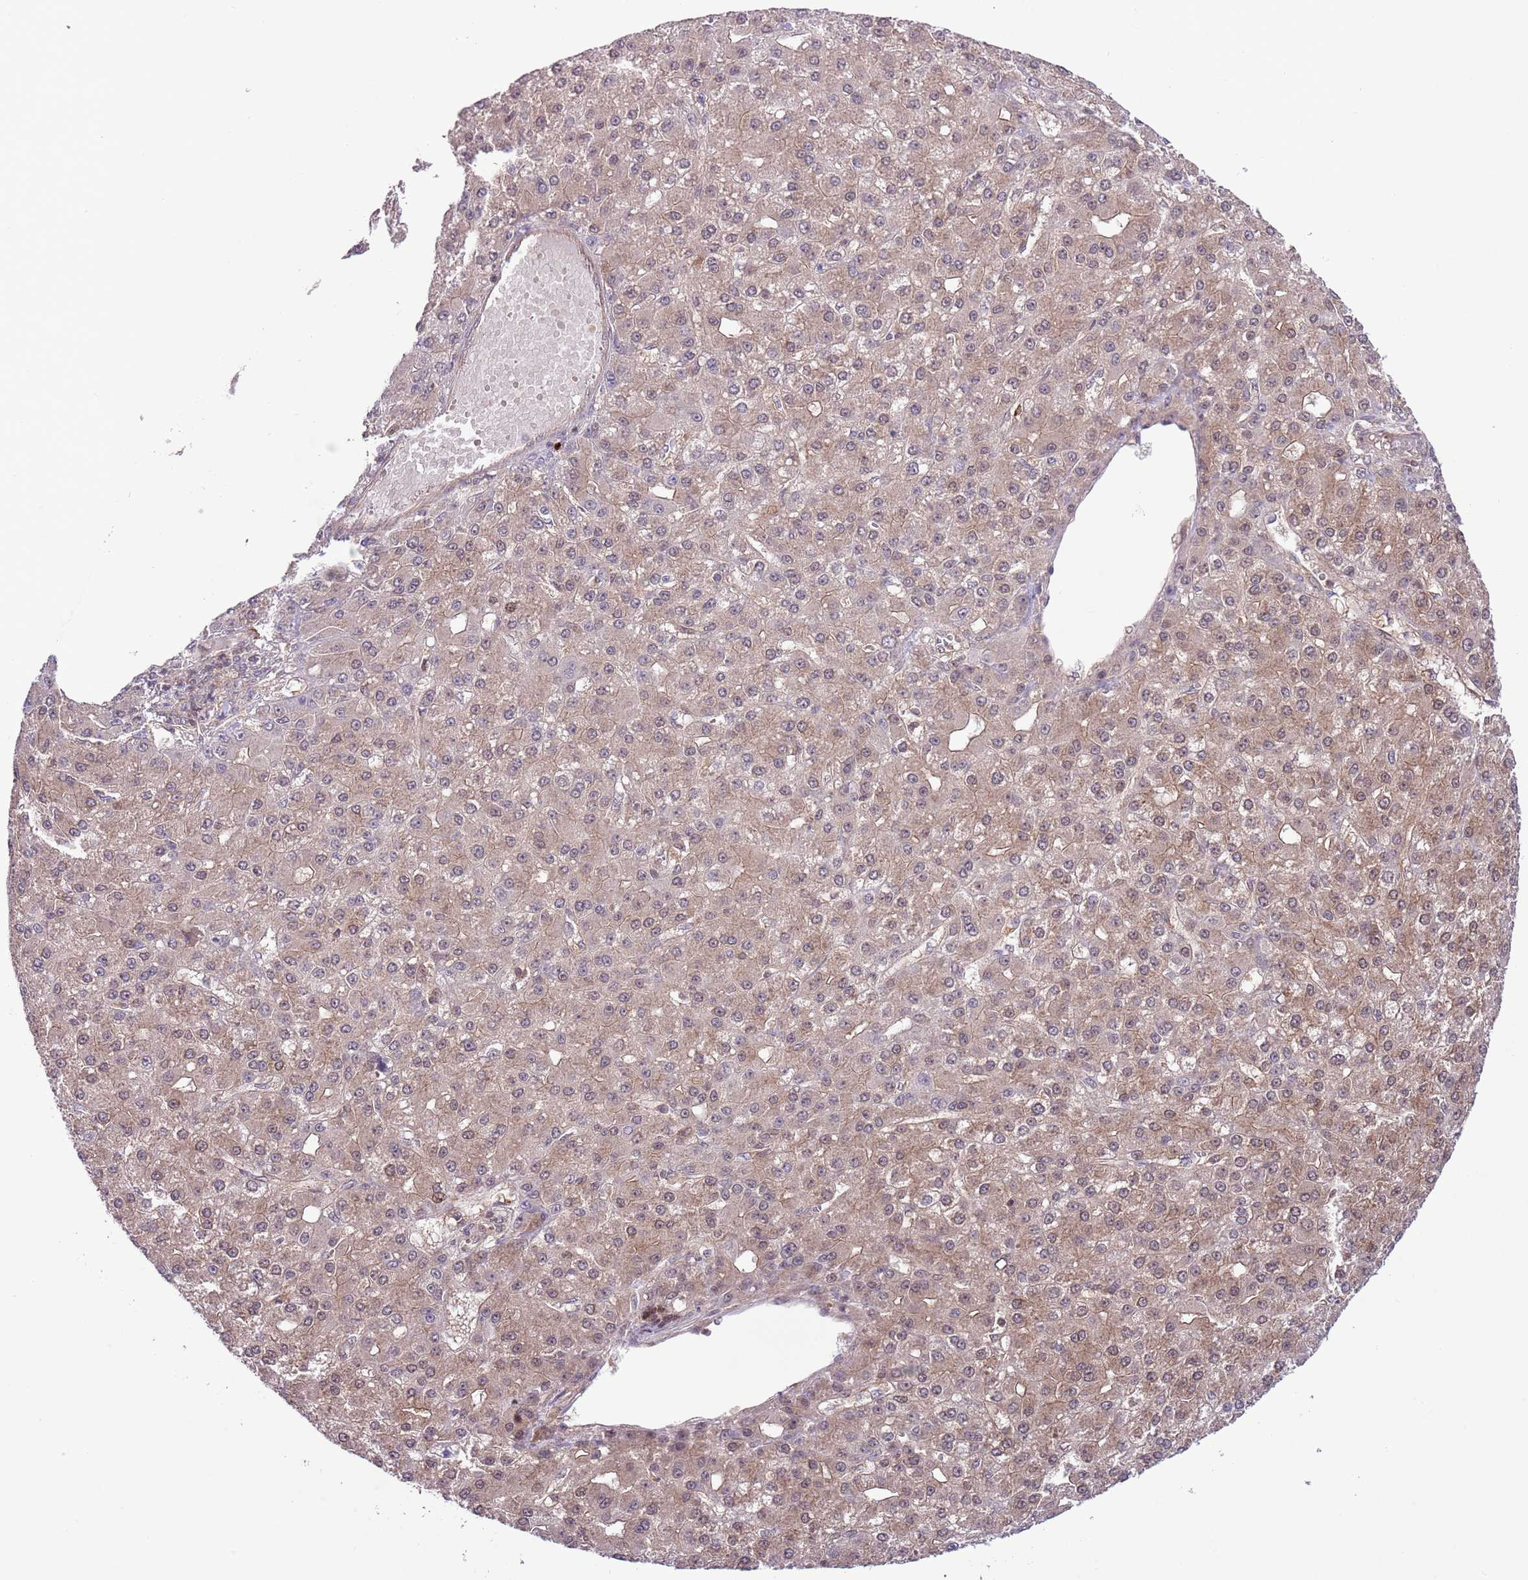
{"staining": {"intensity": "moderate", "quantity": ">75%", "location": "cytoplasmic/membranous,nuclear"}, "tissue": "liver cancer", "cell_type": "Tumor cells", "image_type": "cancer", "snomed": [{"axis": "morphology", "description": "Carcinoma, Hepatocellular, NOS"}, {"axis": "topography", "description": "Liver"}], "caption": "A high-resolution image shows IHC staining of liver hepatocellular carcinoma, which shows moderate cytoplasmic/membranous and nuclear staining in approximately >75% of tumor cells.", "gene": "HDHD2", "patient": {"sex": "male", "age": 67}}